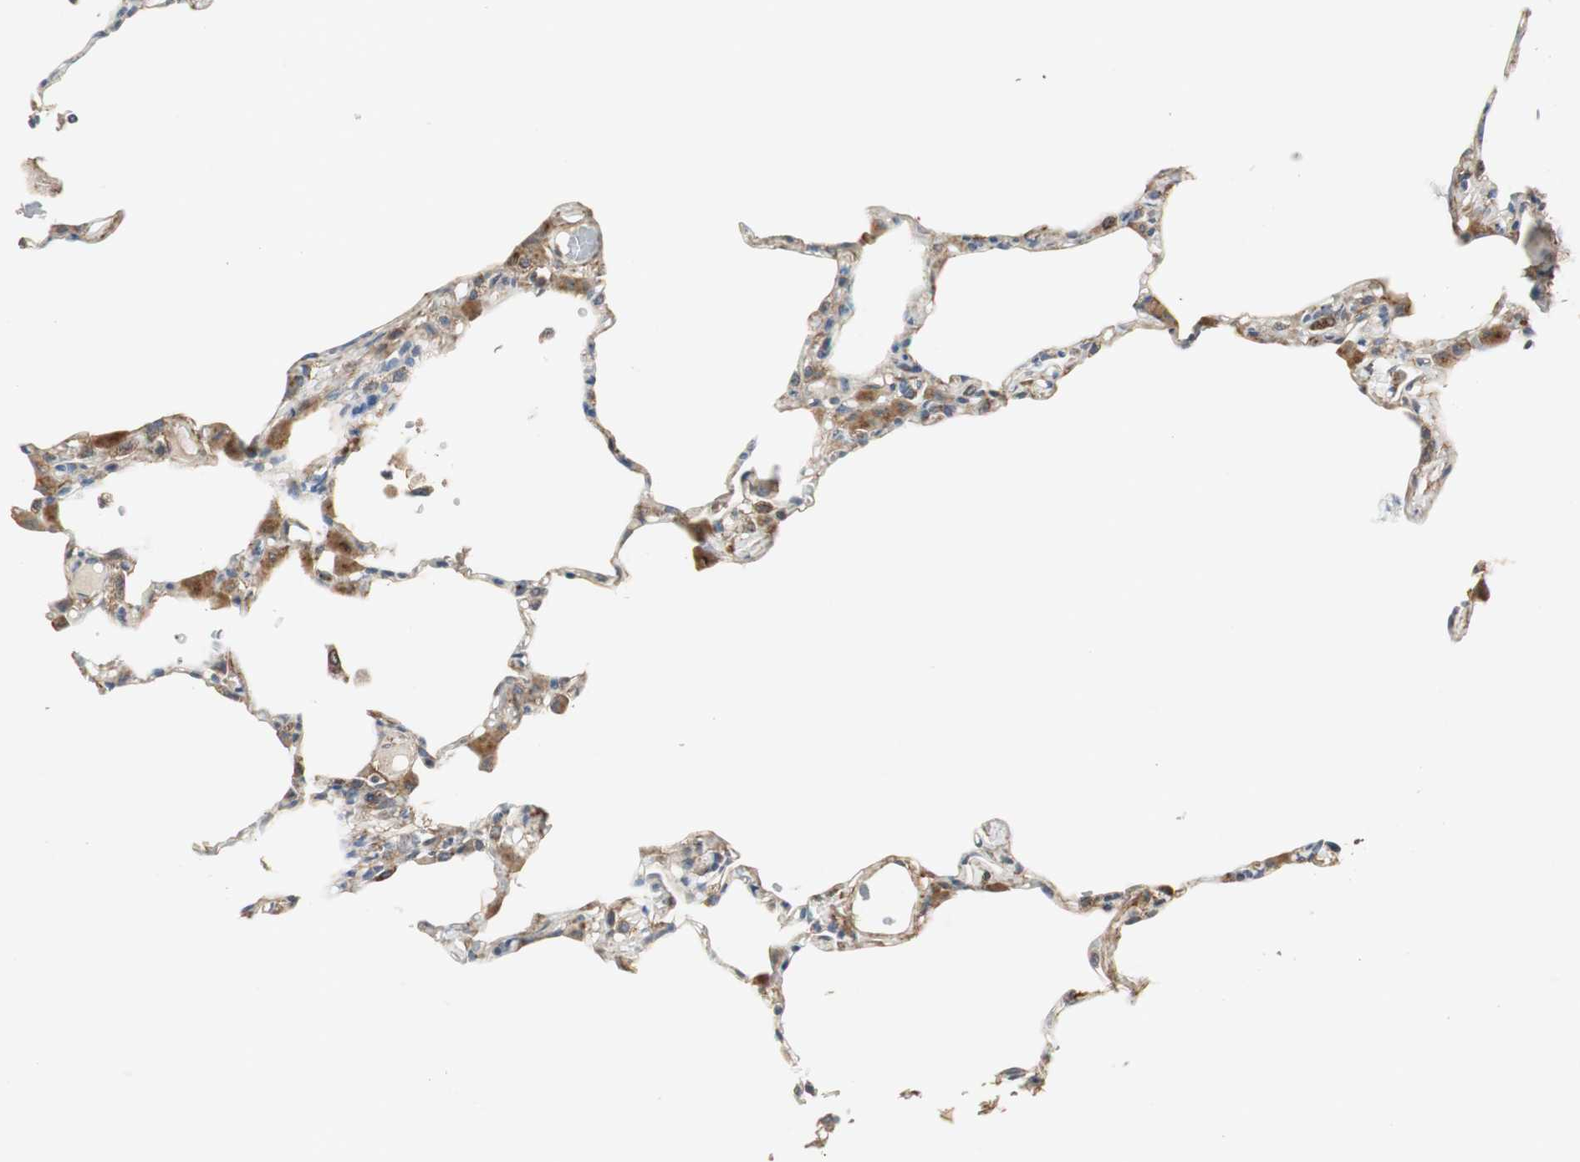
{"staining": {"intensity": "weak", "quantity": "25%-75%", "location": "cytoplasmic/membranous"}, "tissue": "lung", "cell_type": "Alveolar cells", "image_type": "normal", "snomed": [{"axis": "morphology", "description": "Normal tissue, NOS"}, {"axis": "topography", "description": "Lung"}], "caption": "IHC staining of normal lung, which displays low levels of weak cytoplasmic/membranous expression in approximately 25%-75% of alveolar cells indicating weak cytoplasmic/membranous protein staining. The staining was performed using DAB (3,3'-diaminobenzidine) (brown) for protein detection and nuclei were counterstained in hematoxylin (blue).", "gene": "JTB", "patient": {"sex": "female", "age": 49}}